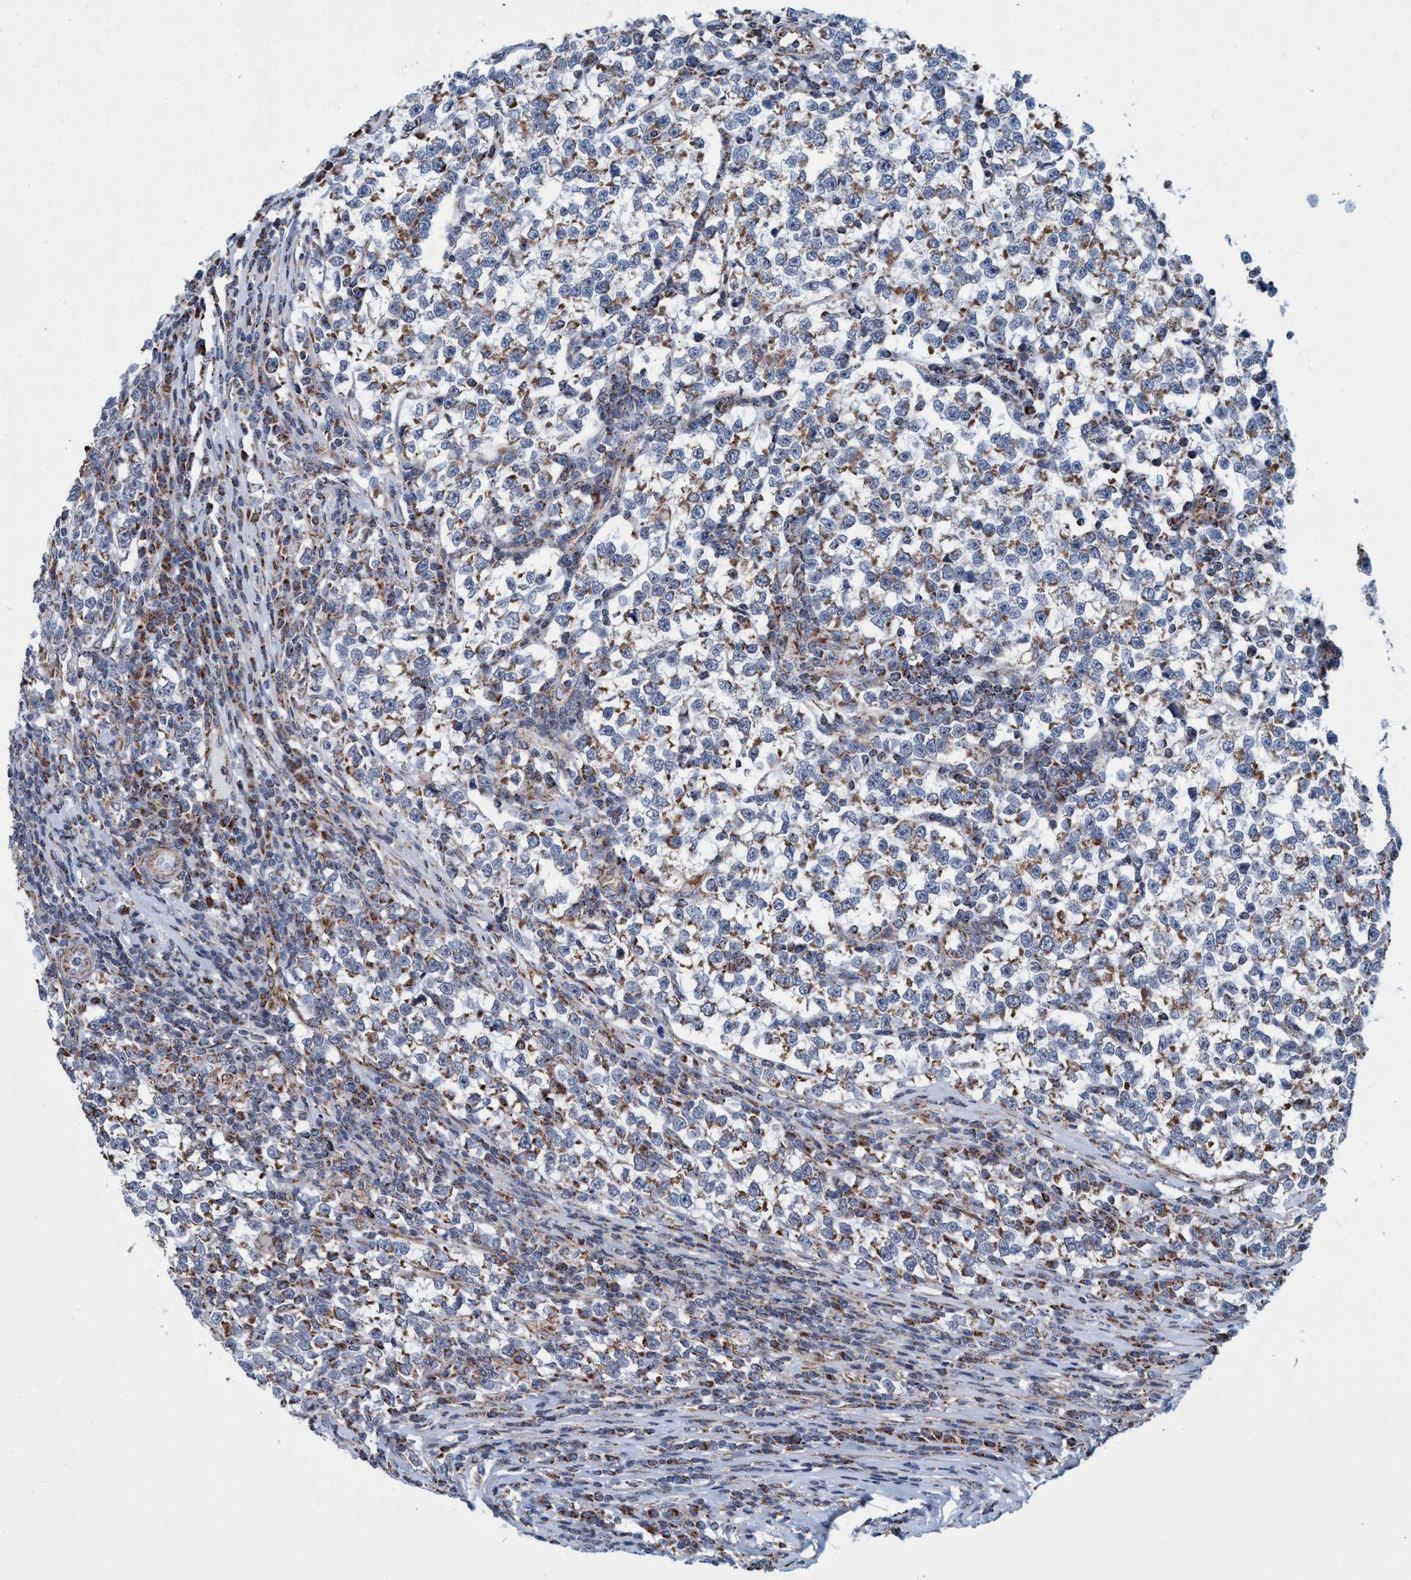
{"staining": {"intensity": "moderate", "quantity": "25%-75%", "location": "cytoplasmic/membranous"}, "tissue": "testis cancer", "cell_type": "Tumor cells", "image_type": "cancer", "snomed": [{"axis": "morphology", "description": "Normal tissue, NOS"}, {"axis": "morphology", "description": "Seminoma, NOS"}, {"axis": "topography", "description": "Testis"}], "caption": "A brown stain shows moderate cytoplasmic/membranous expression of a protein in testis cancer (seminoma) tumor cells.", "gene": "POLR1F", "patient": {"sex": "male", "age": 43}}